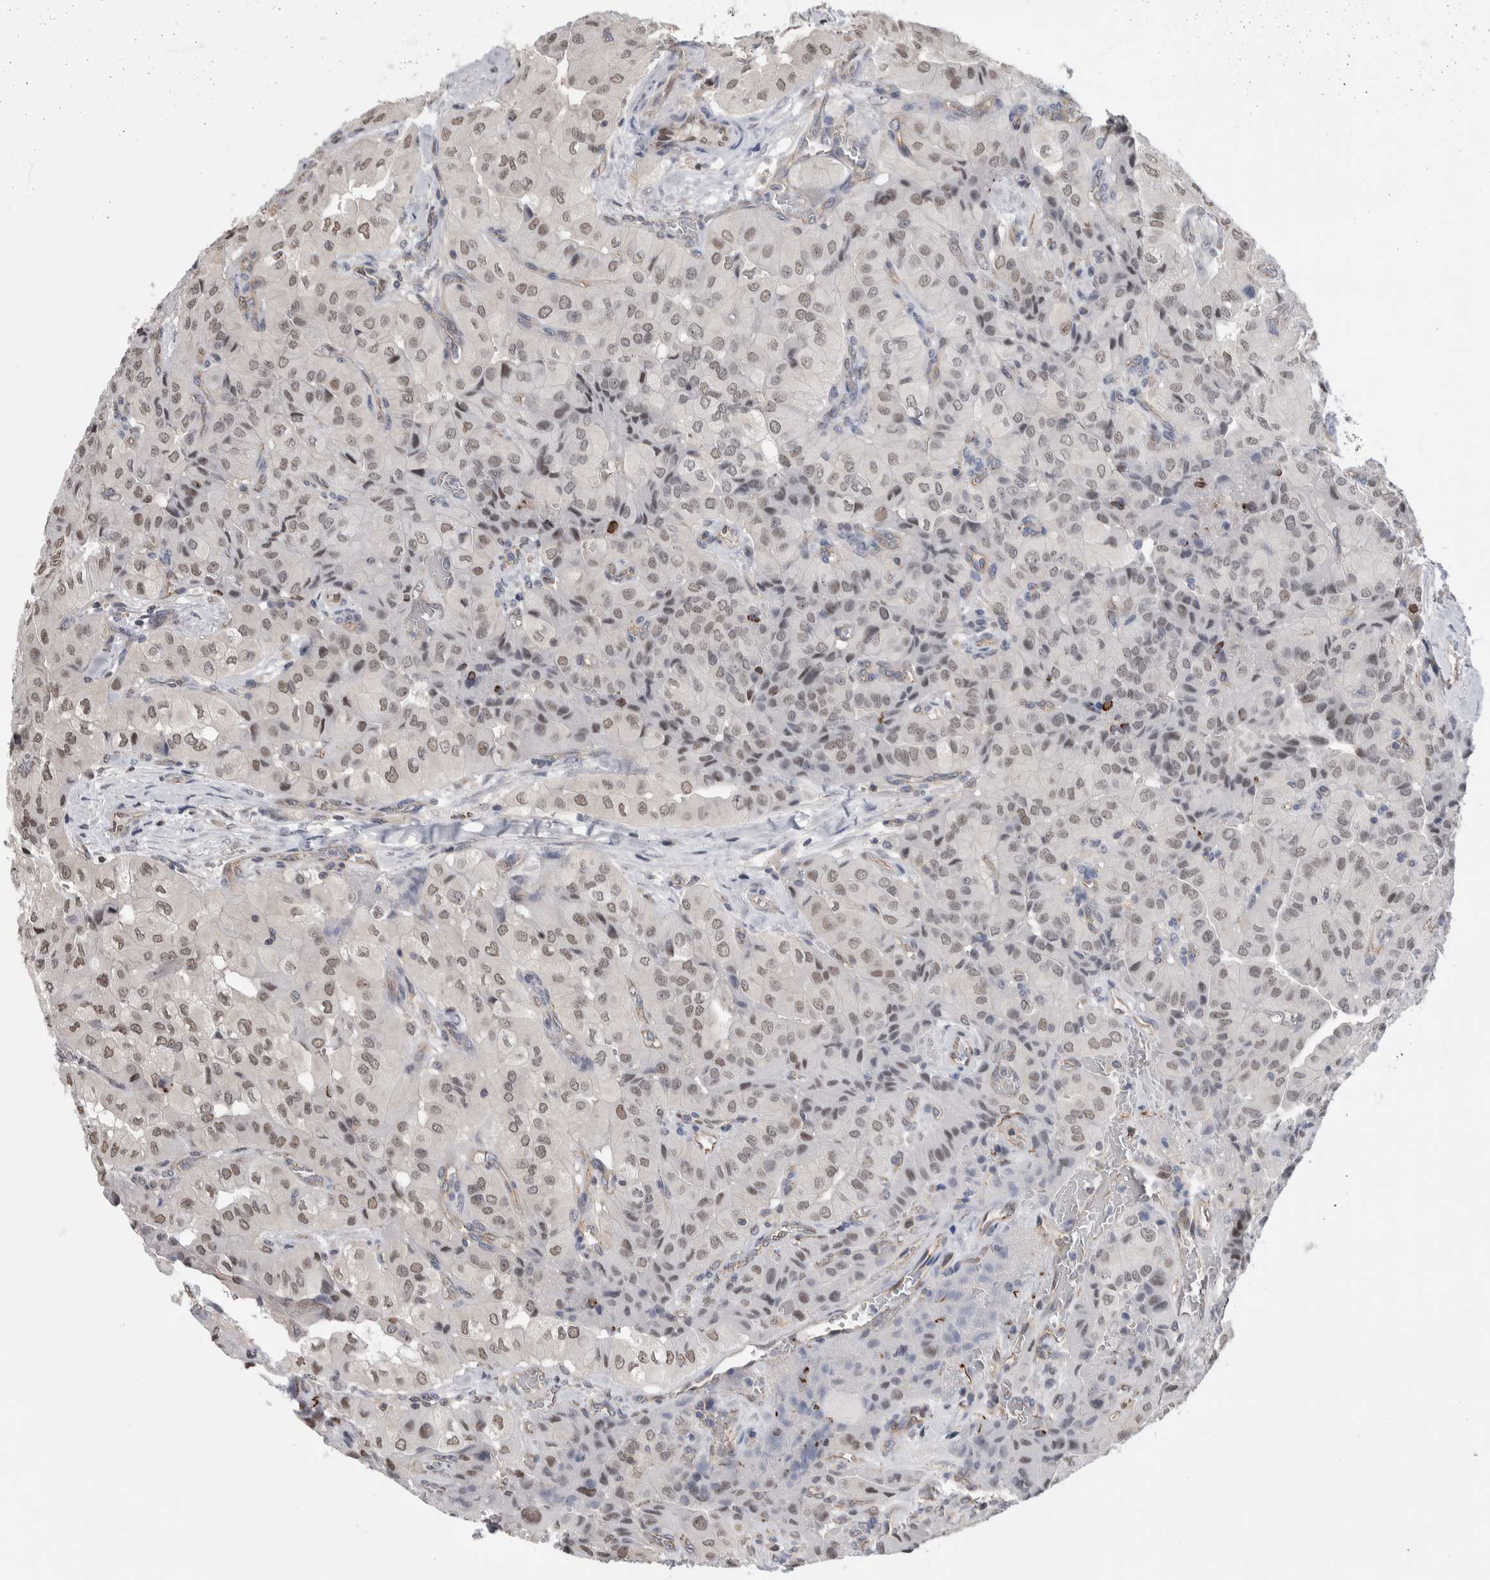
{"staining": {"intensity": "weak", "quantity": ">75%", "location": "nuclear"}, "tissue": "thyroid cancer", "cell_type": "Tumor cells", "image_type": "cancer", "snomed": [{"axis": "morphology", "description": "Papillary adenocarcinoma, NOS"}, {"axis": "topography", "description": "Thyroid gland"}], "caption": "Immunohistochemical staining of thyroid papillary adenocarcinoma displays low levels of weak nuclear protein expression in approximately >75% of tumor cells.", "gene": "ZBTB49", "patient": {"sex": "female", "age": 59}}